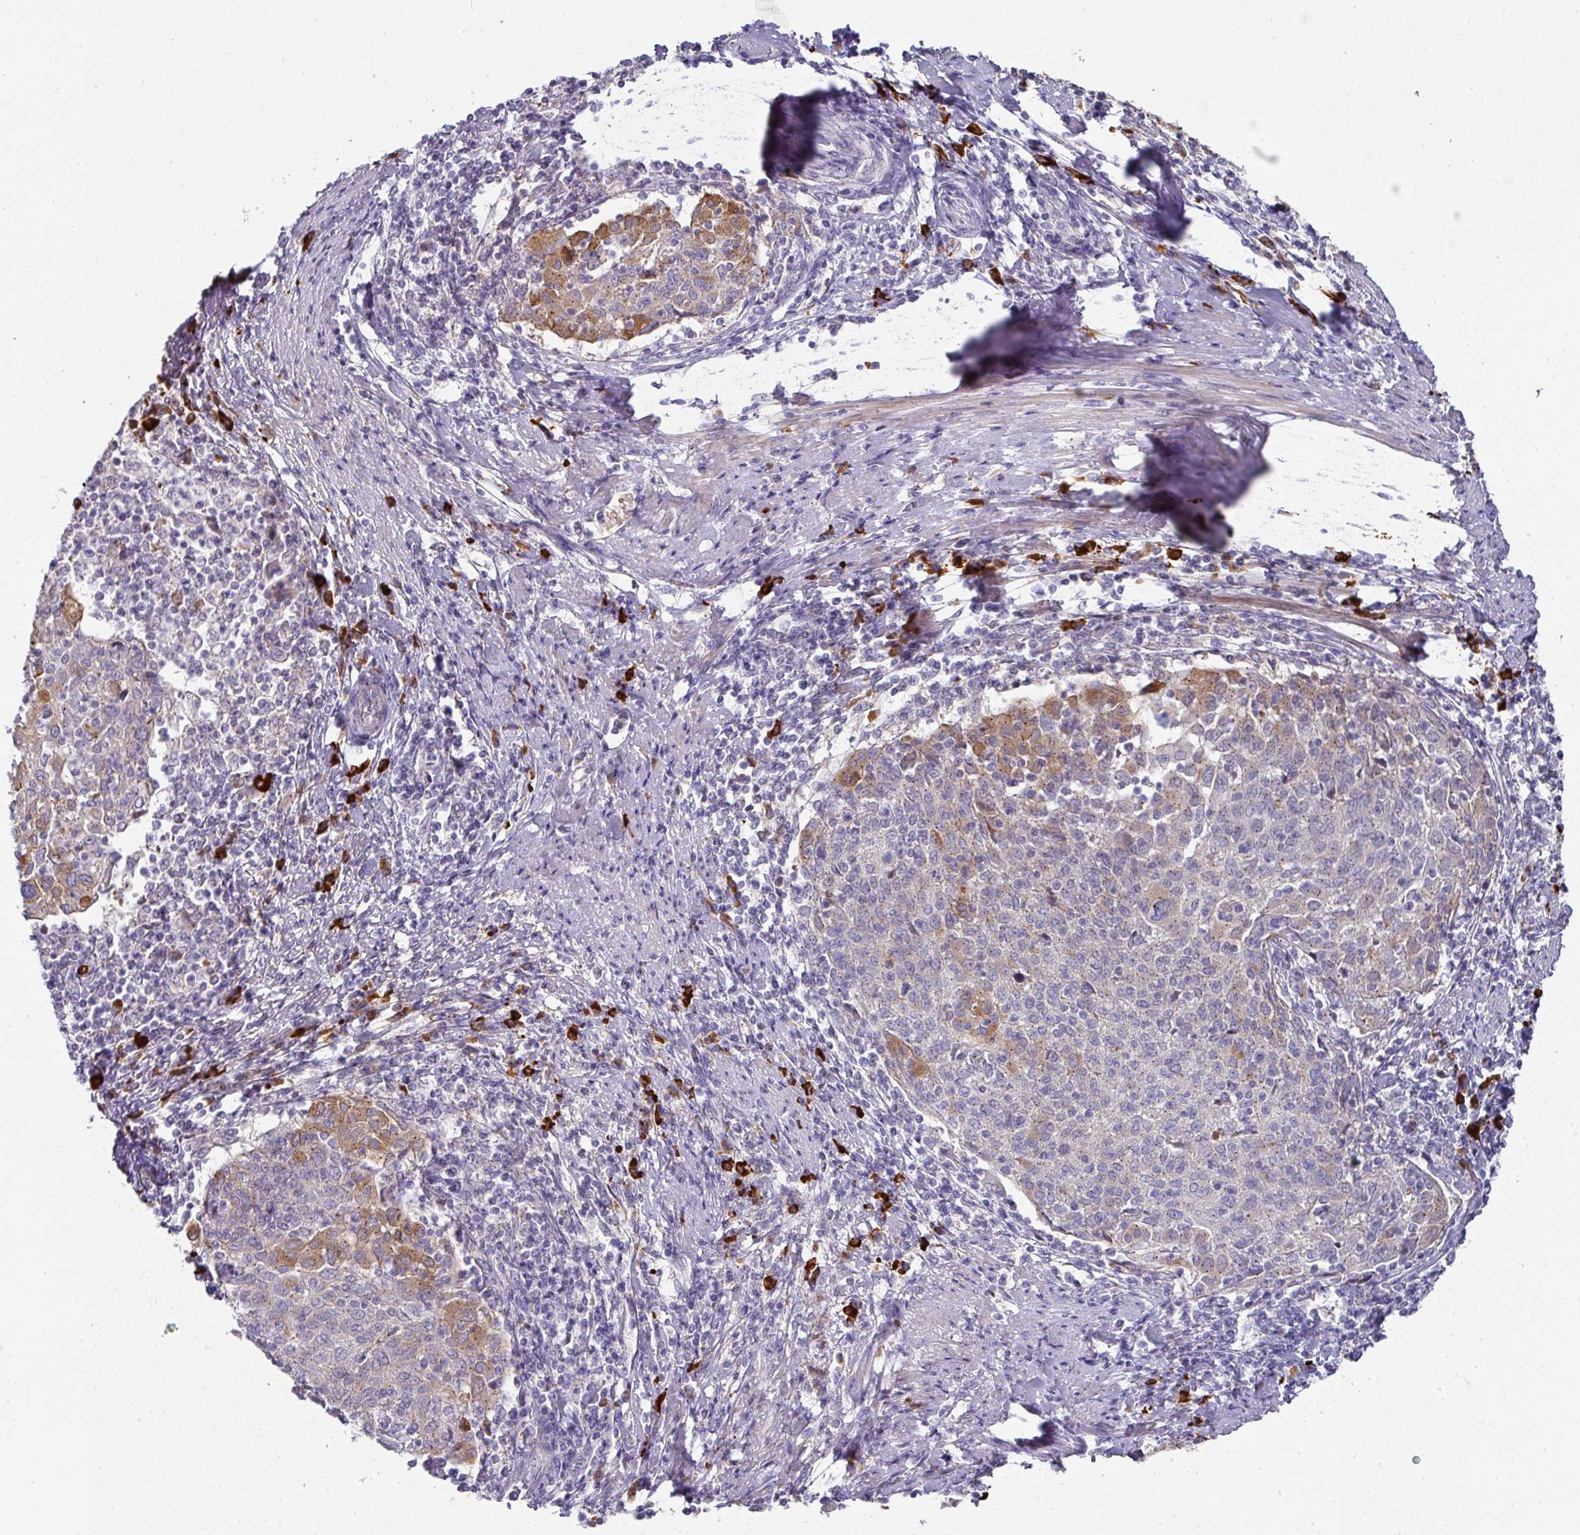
{"staining": {"intensity": "moderate", "quantity": "<25%", "location": "cytoplasmic/membranous"}, "tissue": "cervical cancer", "cell_type": "Tumor cells", "image_type": "cancer", "snomed": [{"axis": "morphology", "description": "Squamous cell carcinoma, NOS"}, {"axis": "topography", "description": "Cervix"}], "caption": "This photomicrograph exhibits cervical cancer stained with immunohistochemistry to label a protein in brown. The cytoplasmic/membranous of tumor cells show moderate positivity for the protein. Nuclei are counter-stained blue.", "gene": "IL4R", "patient": {"sex": "female", "age": 52}}